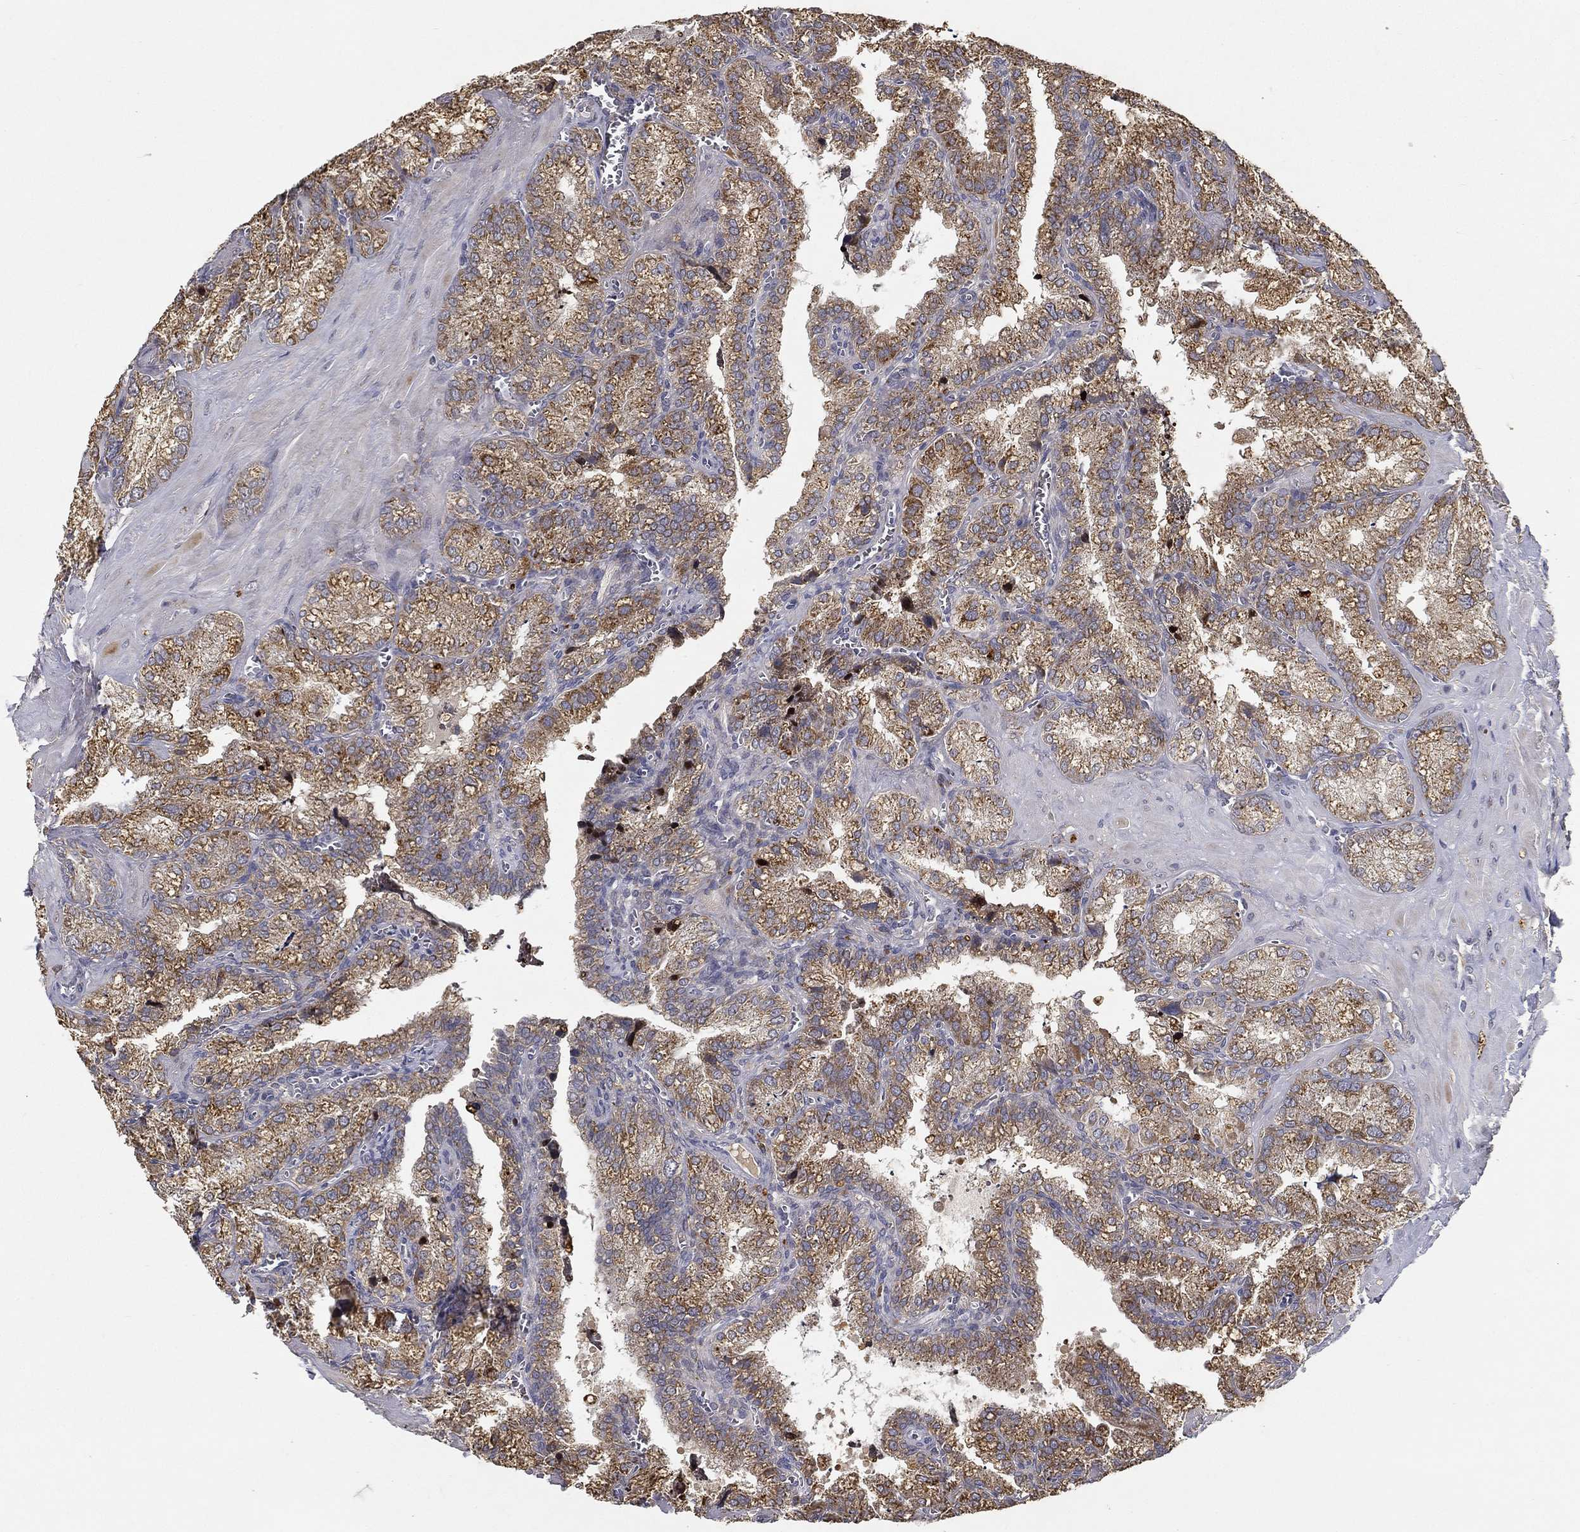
{"staining": {"intensity": "moderate", "quantity": ">75%", "location": "cytoplasmic/membranous"}, "tissue": "seminal vesicle", "cell_type": "Glandular cells", "image_type": "normal", "snomed": [{"axis": "morphology", "description": "Normal tissue, NOS"}, {"axis": "topography", "description": "Seminal veicle"}], "caption": "Immunohistochemical staining of benign seminal vesicle demonstrates moderate cytoplasmic/membranous protein staining in about >75% of glandular cells.", "gene": "MT", "patient": {"sex": "male", "age": 57}}